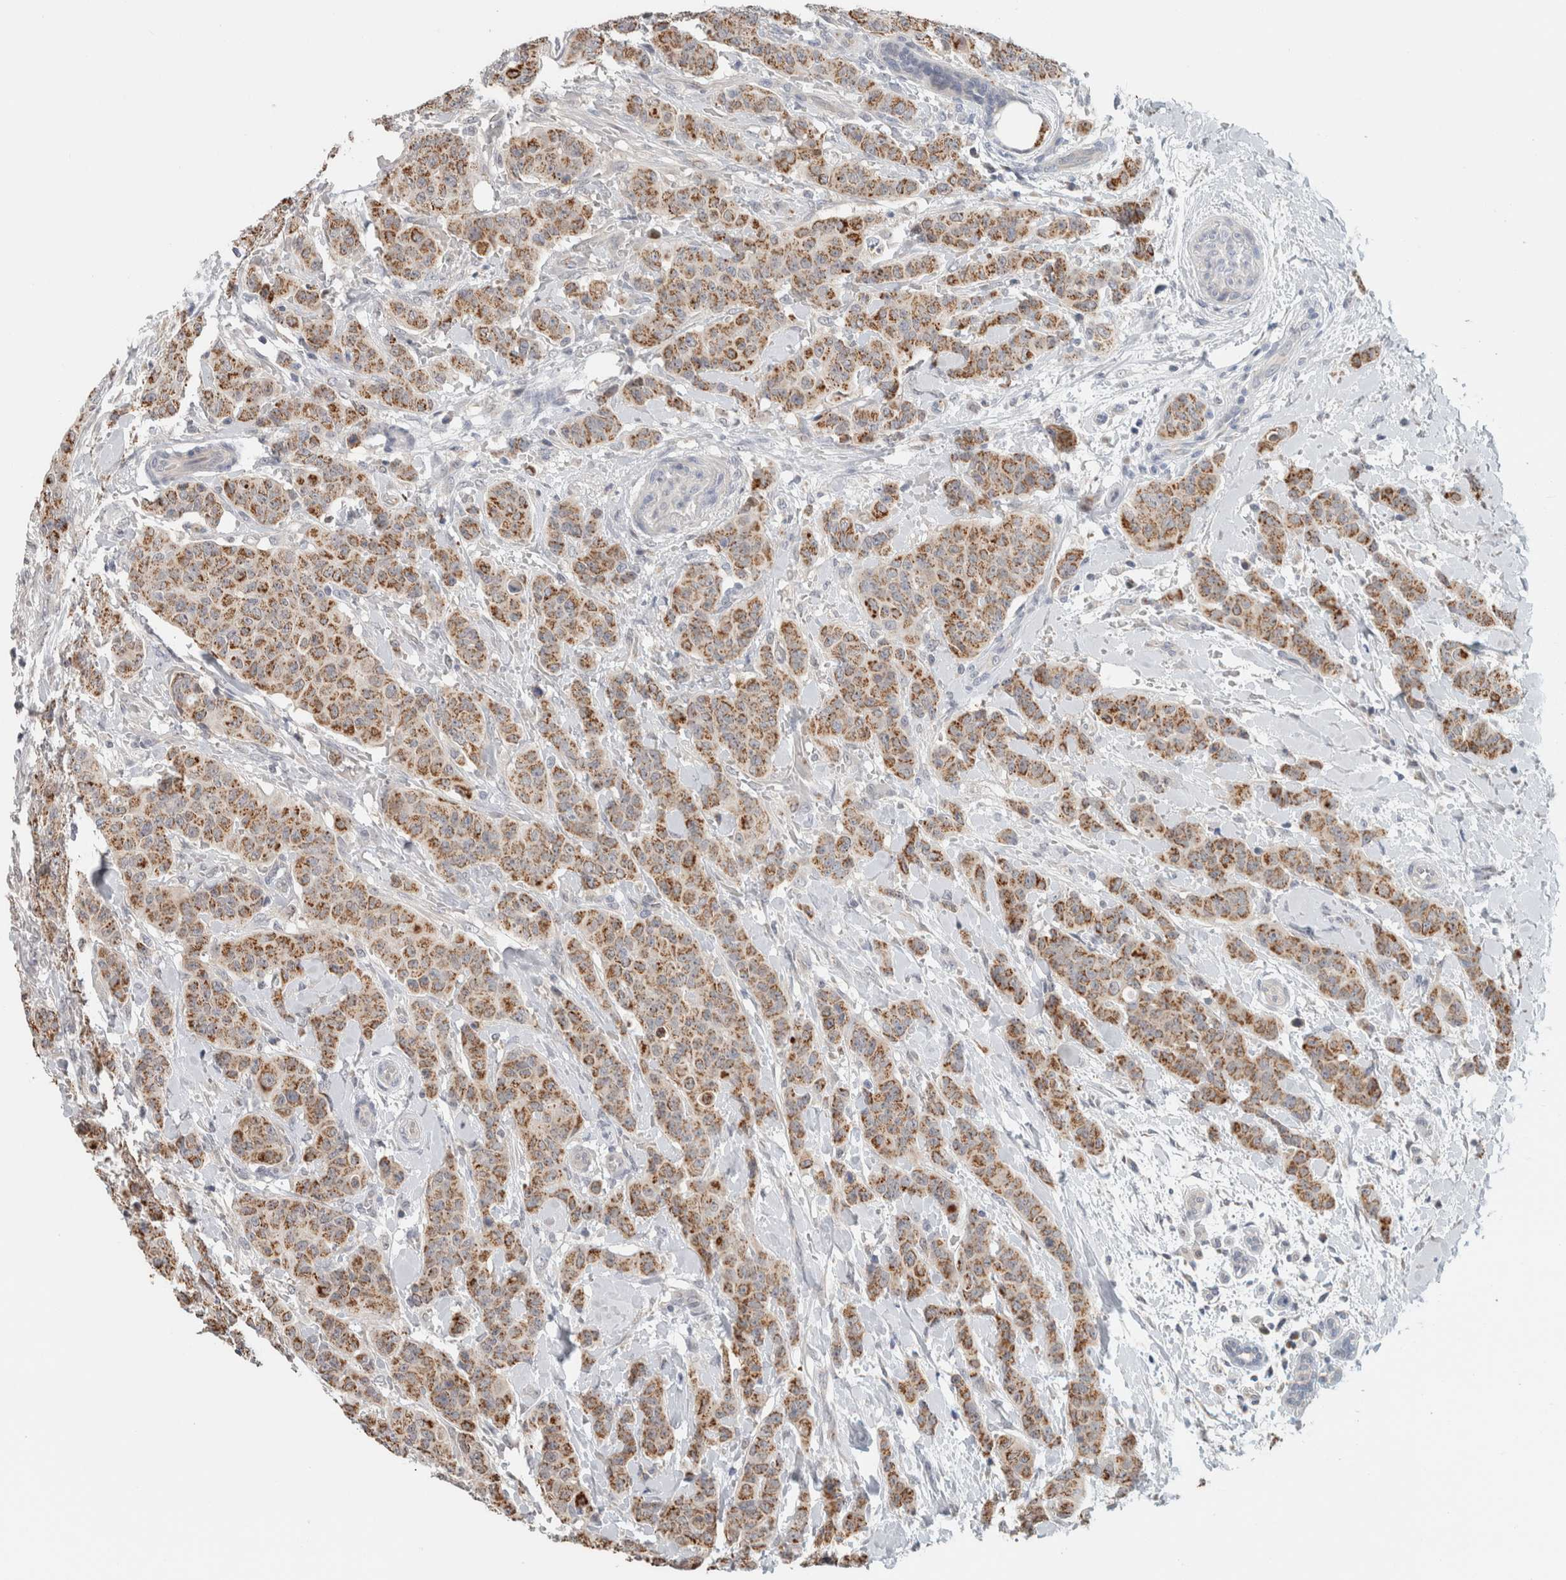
{"staining": {"intensity": "moderate", "quantity": ">75%", "location": "cytoplasmic/membranous"}, "tissue": "breast cancer", "cell_type": "Tumor cells", "image_type": "cancer", "snomed": [{"axis": "morphology", "description": "Normal tissue, NOS"}, {"axis": "morphology", "description": "Duct carcinoma"}, {"axis": "topography", "description": "Breast"}], "caption": "Immunohistochemistry (IHC) photomicrograph of neoplastic tissue: breast cancer (intraductal carcinoma) stained using immunohistochemistry reveals medium levels of moderate protein expression localized specifically in the cytoplasmic/membranous of tumor cells, appearing as a cytoplasmic/membranous brown color.", "gene": "CRAT", "patient": {"sex": "female", "age": 40}}